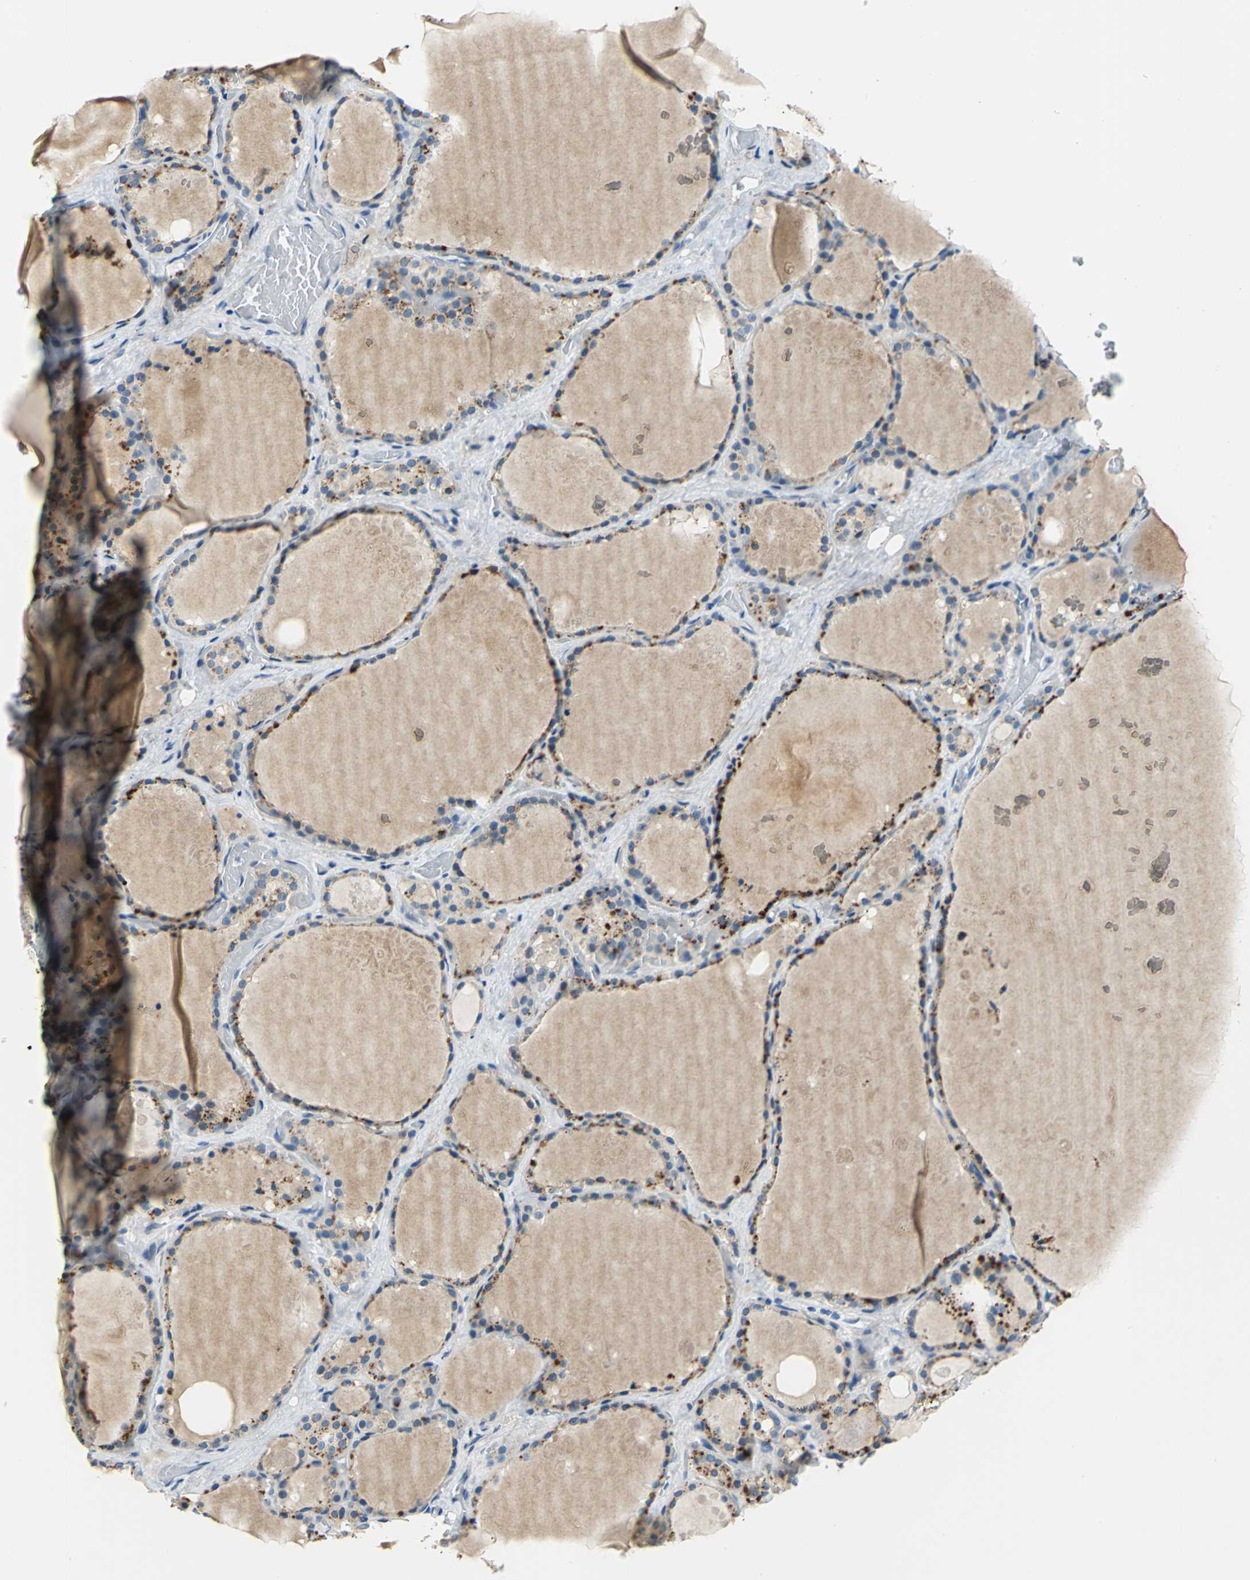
{"staining": {"intensity": "weak", "quantity": ">75%", "location": "cytoplasmic/membranous"}, "tissue": "thyroid gland", "cell_type": "Glandular cells", "image_type": "normal", "snomed": [{"axis": "morphology", "description": "Normal tissue, NOS"}, {"axis": "topography", "description": "Thyroid gland"}], "caption": "Weak cytoplasmic/membranous staining is seen in about >75% of glandular cells in benign thyroid gland. Immunohistochemistry stains the protein of interest in brown and the nuclei are stained blue.", "gene": "RASD2", "patient": {"sex": "male", "age": 61}}